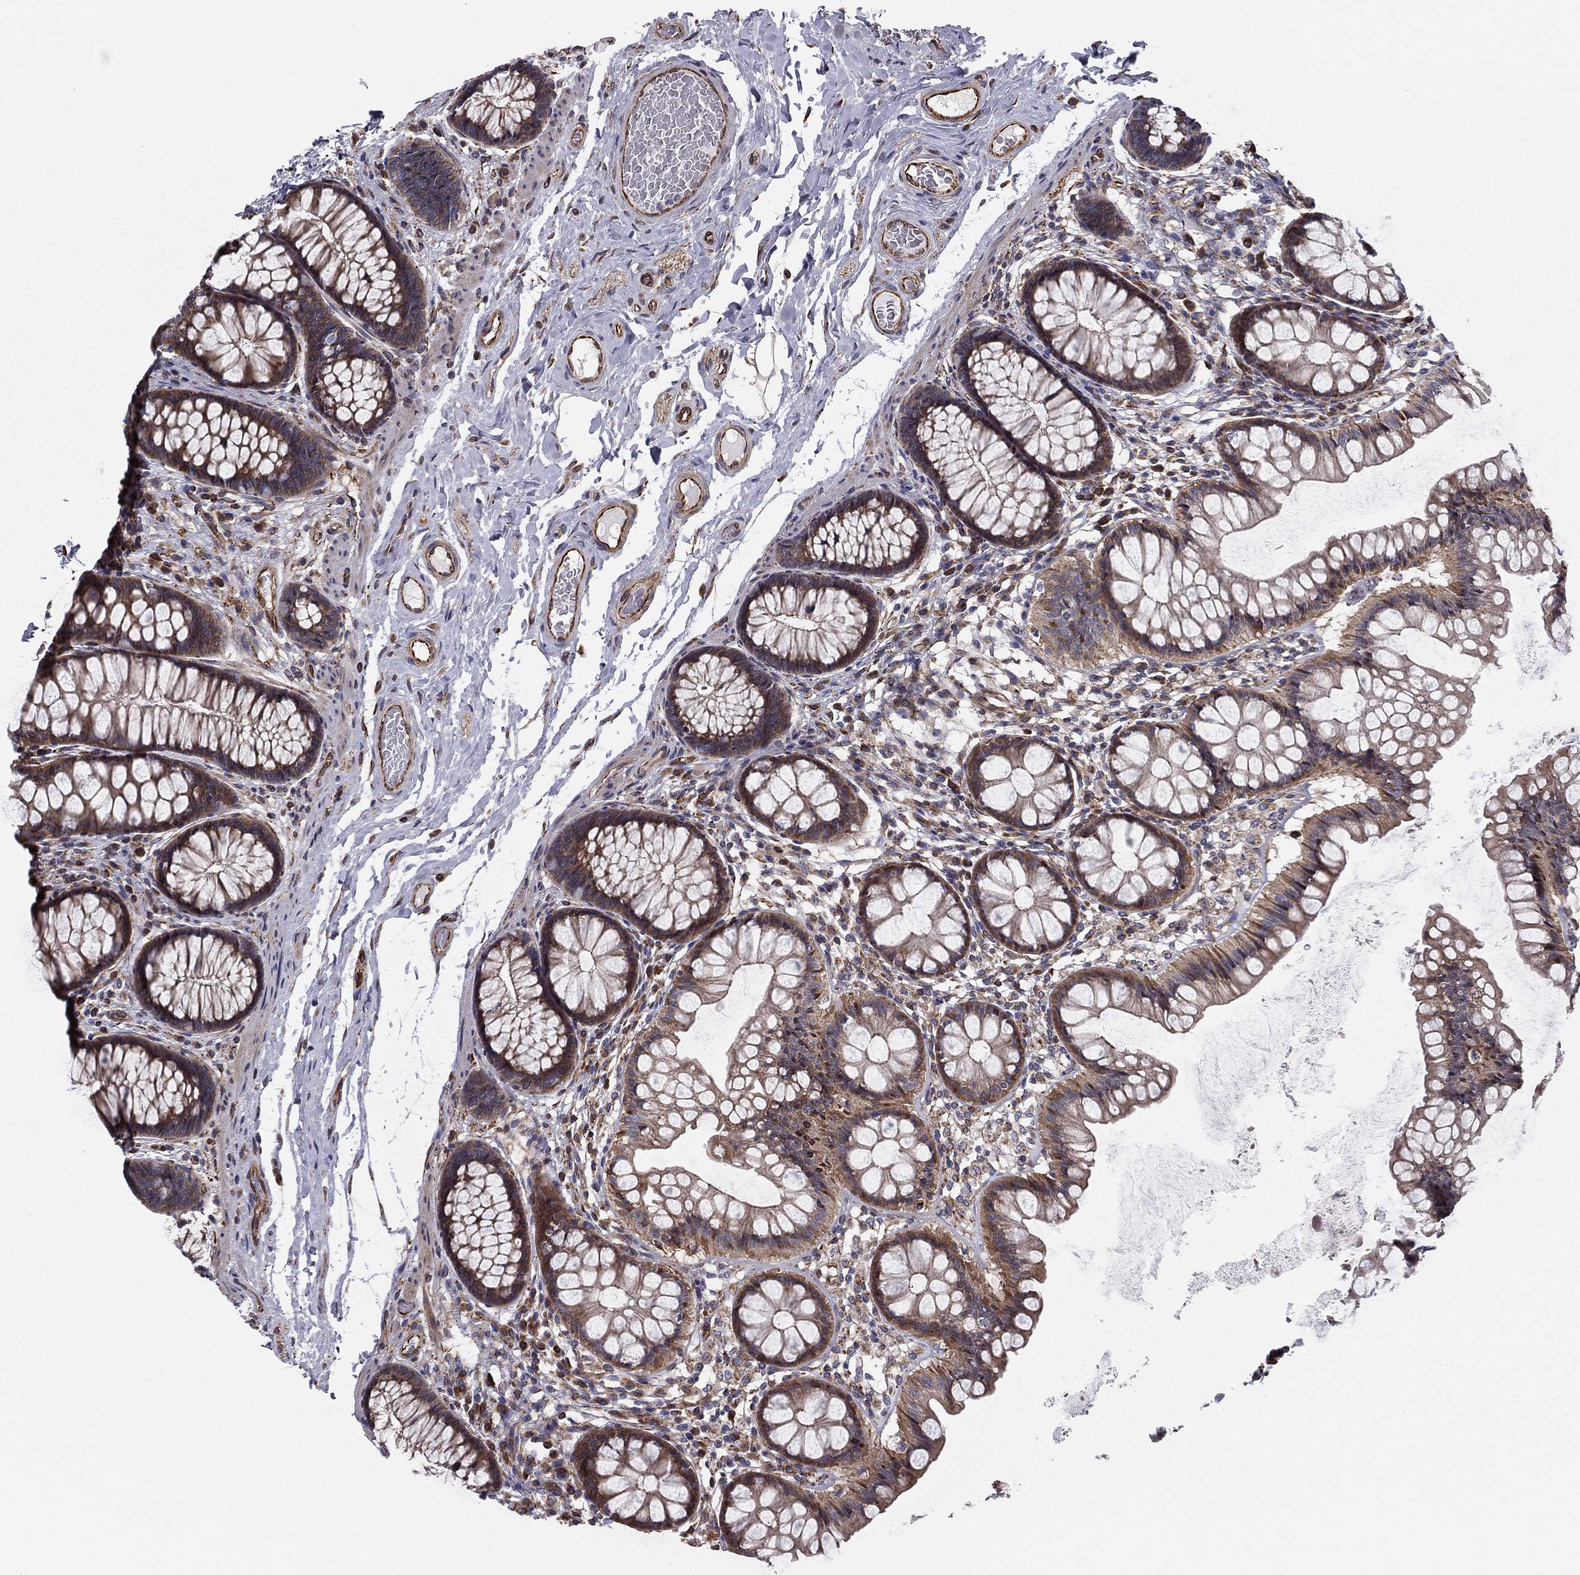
{"staining": {"intensity": "strong", "quantity": ">75%", "location": "cytoplasmic/membranous"}, "tissue": "colon", "cell_type": "Endothelial cells", "image_type": "normal", "snomed": [{"axis": "morphology", "description": "Normal tissue, NOS"}, {"axis": "topography", "description": "Colon"}], "caption": "Endothelial cells show high levels of strong cytoplasmic/membranous staining in approximately >75% of cells in benign human colon. Nuclei are stained in blue.", "gene": "CLSTN1", "patient": {"sex": "female", "age": 65}}